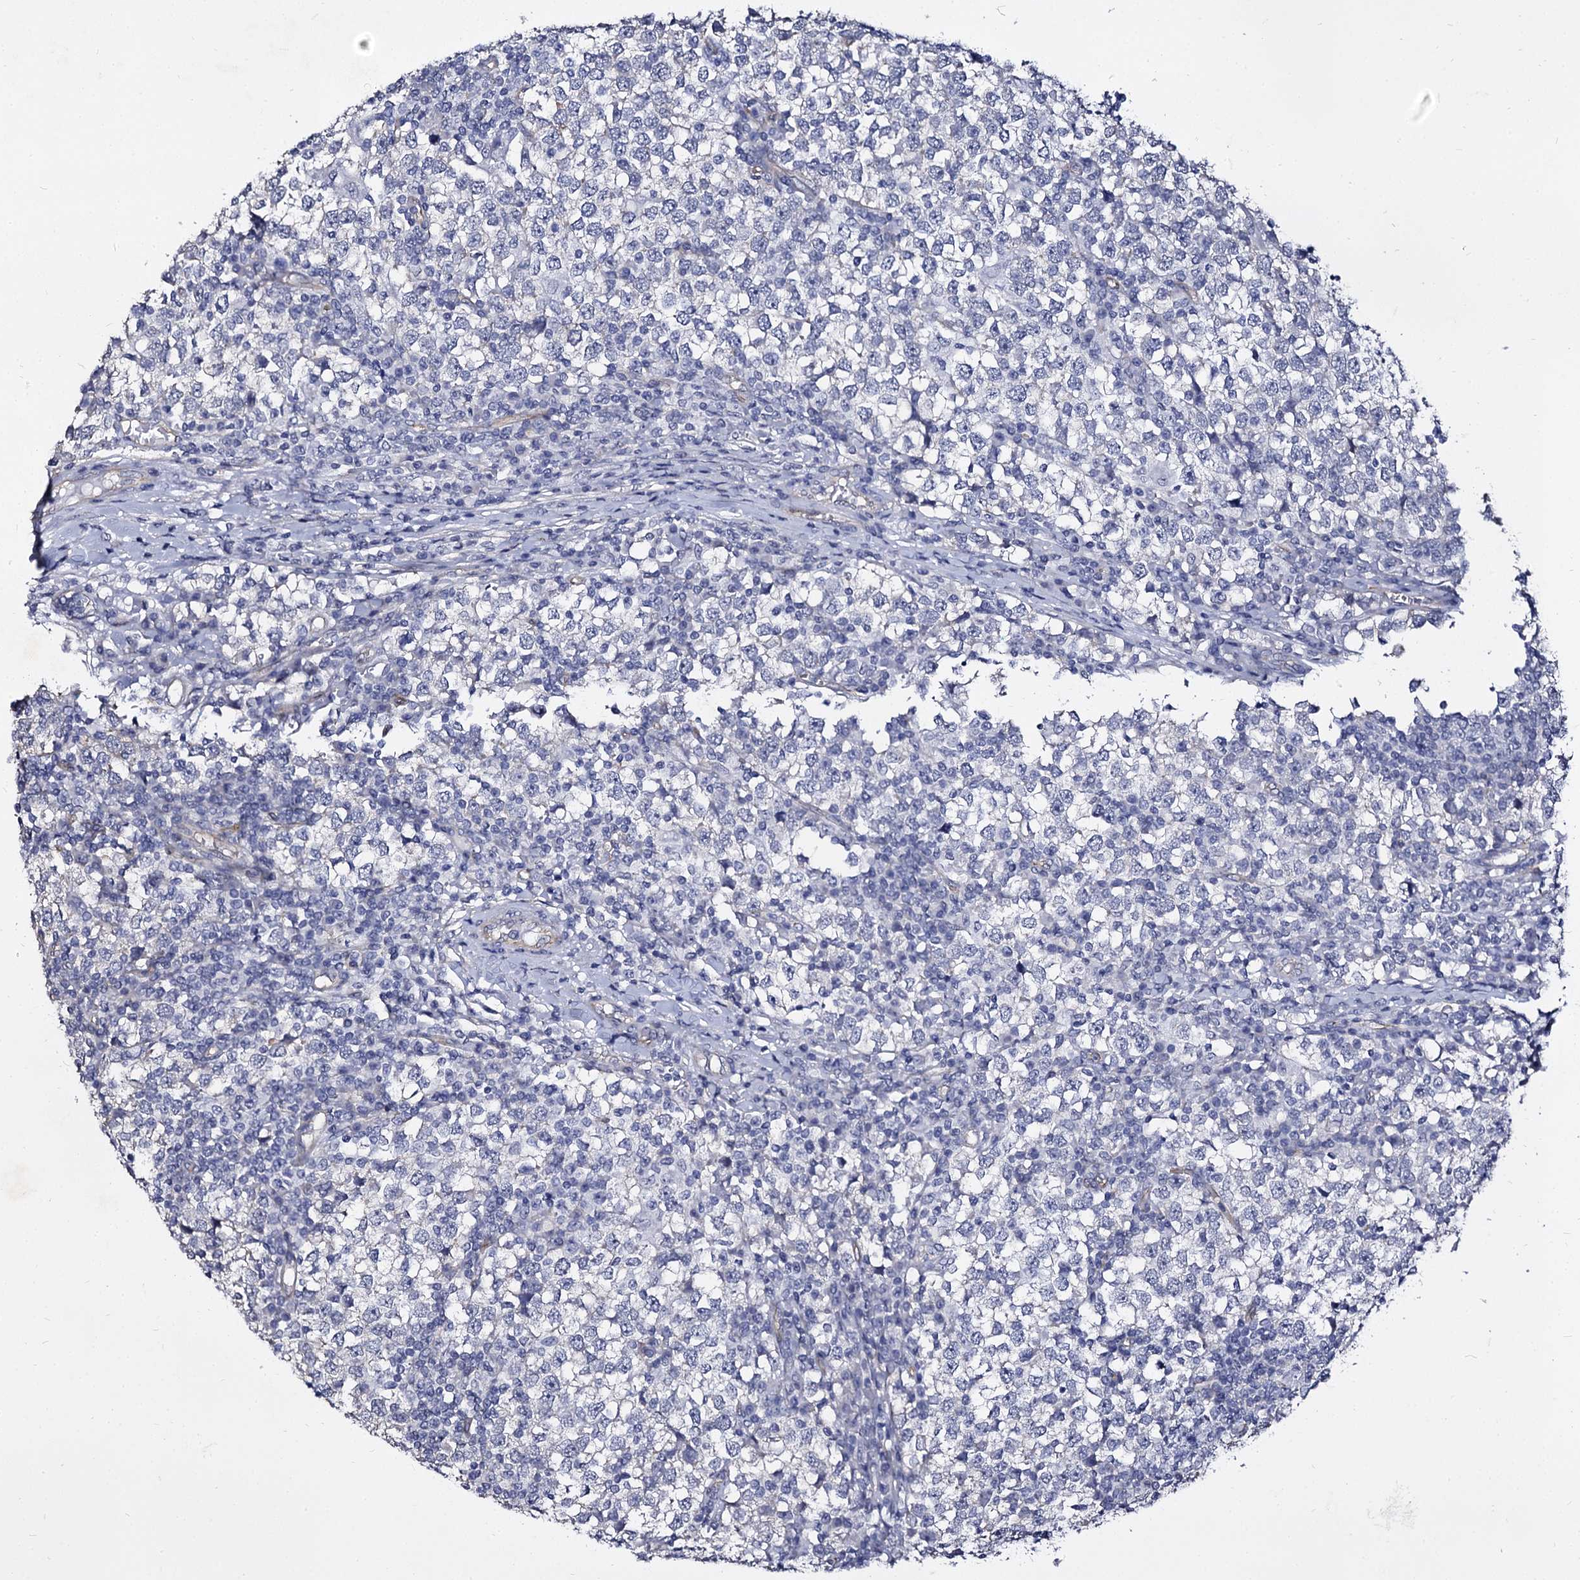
{"staining": {"intensity": "negative", "quantity": "none", "location": "none"}, "tissue": "testis cancer", "cell_type": "Tumor cells", "image_type": "cancer", "snomed": [{"axis": "morphology", "description": "Seminoma, NOS"}, {"axis": "topography", "description": "Testis"}], "caption": "A histopathology image of testis cancer stained for a protein demonstrates no brown staining in tumor cells. The staining was performed using DAB to visualize the protein expression in brown, while the nuclei were stained in blue with hematoxylin (Magnification: 20x).", "gene": "CBFB", "patient": {"sex": "male", "age": 65}}